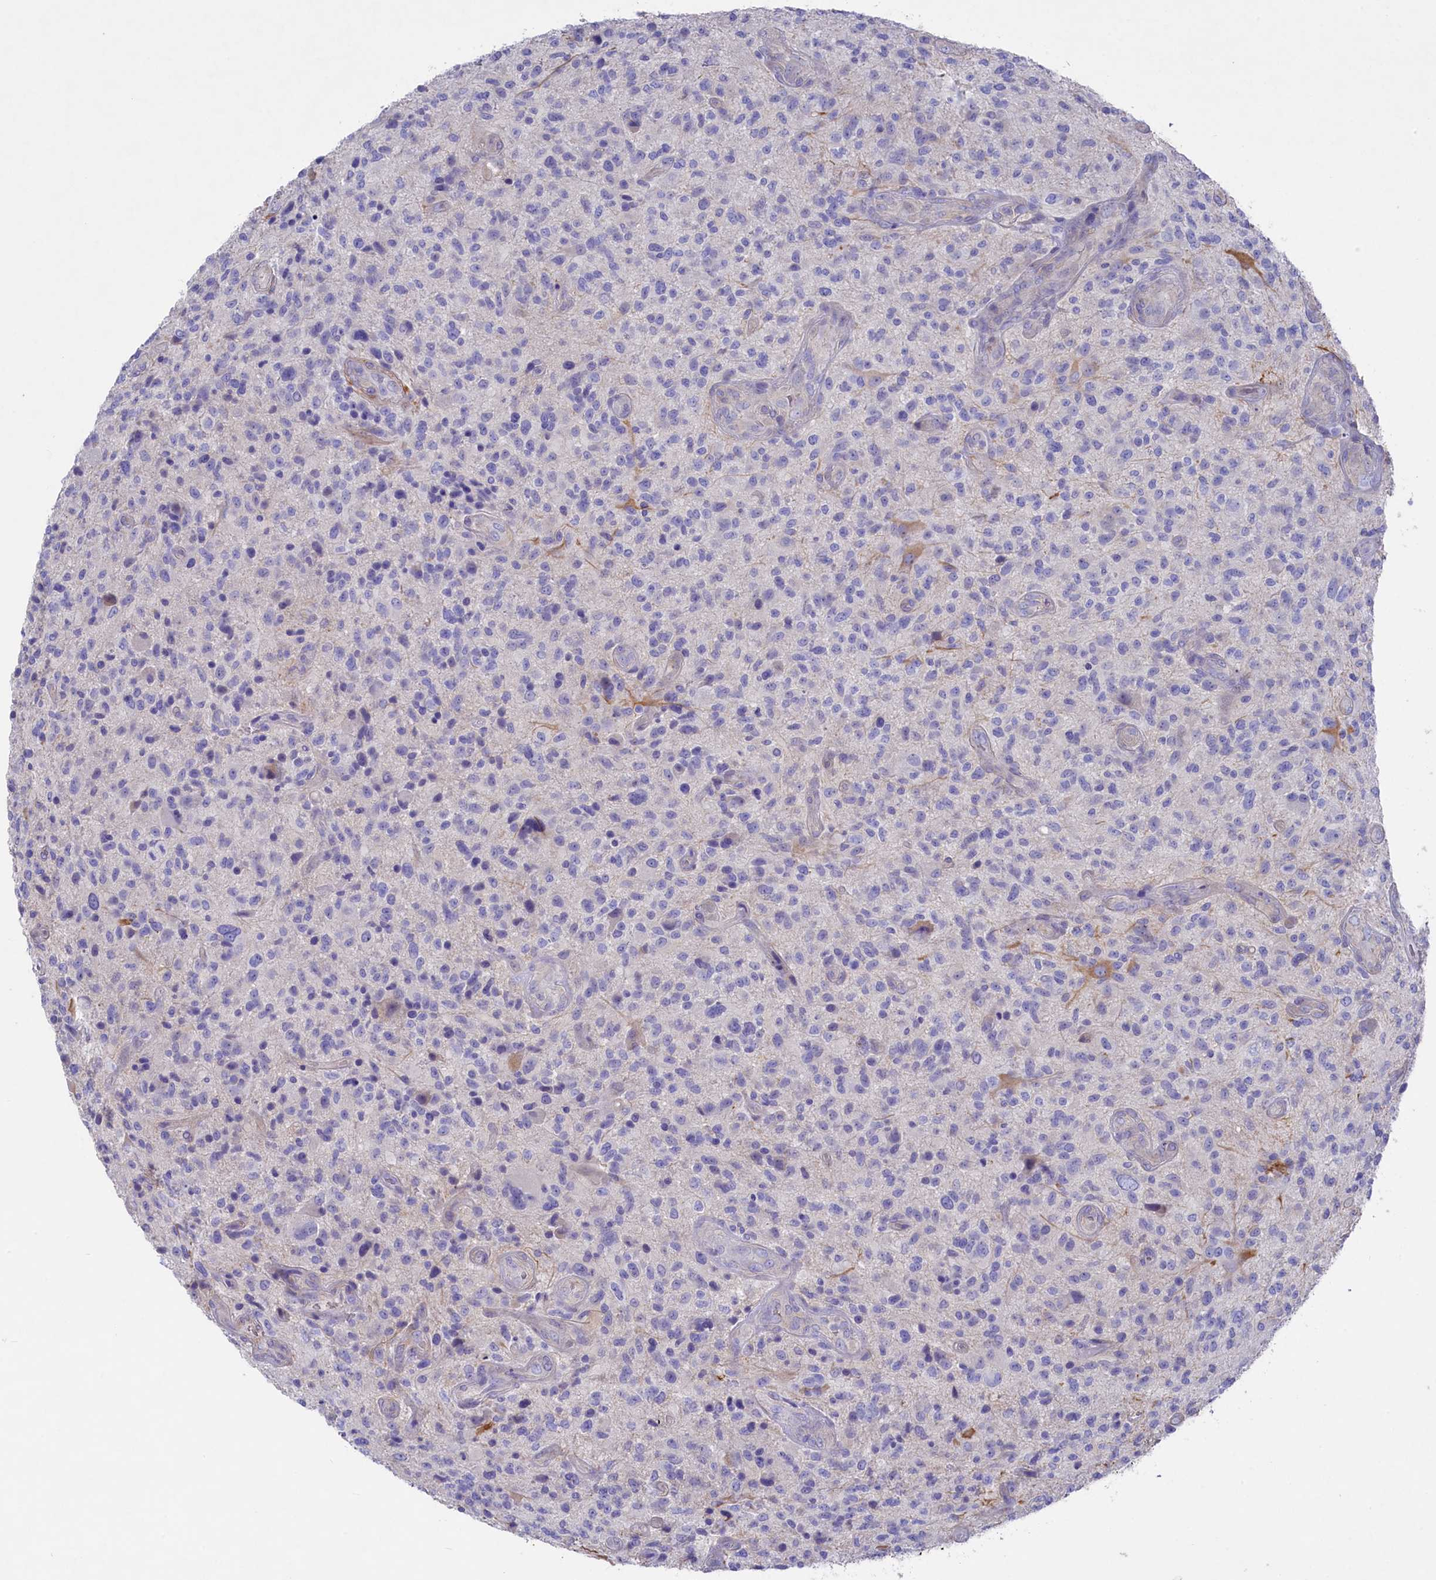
{"staining": {"intensity": "negative", "quantity": "none", "location": "none"}, "tissue": "glioma", "cell_type": "Tumor cells", "image_type": "cancer", "snomed": [{"axis": "morphology", "description": "Glioma, malignant, High grade"}, {"axis": "topography", "description": "Brain"}], "caption": "Glioma was stained to show a protein in brown. There is no significant expression in tumor cells.", "gene": "LHFPL4", "patient": {"sex": "male", "age": 47}}